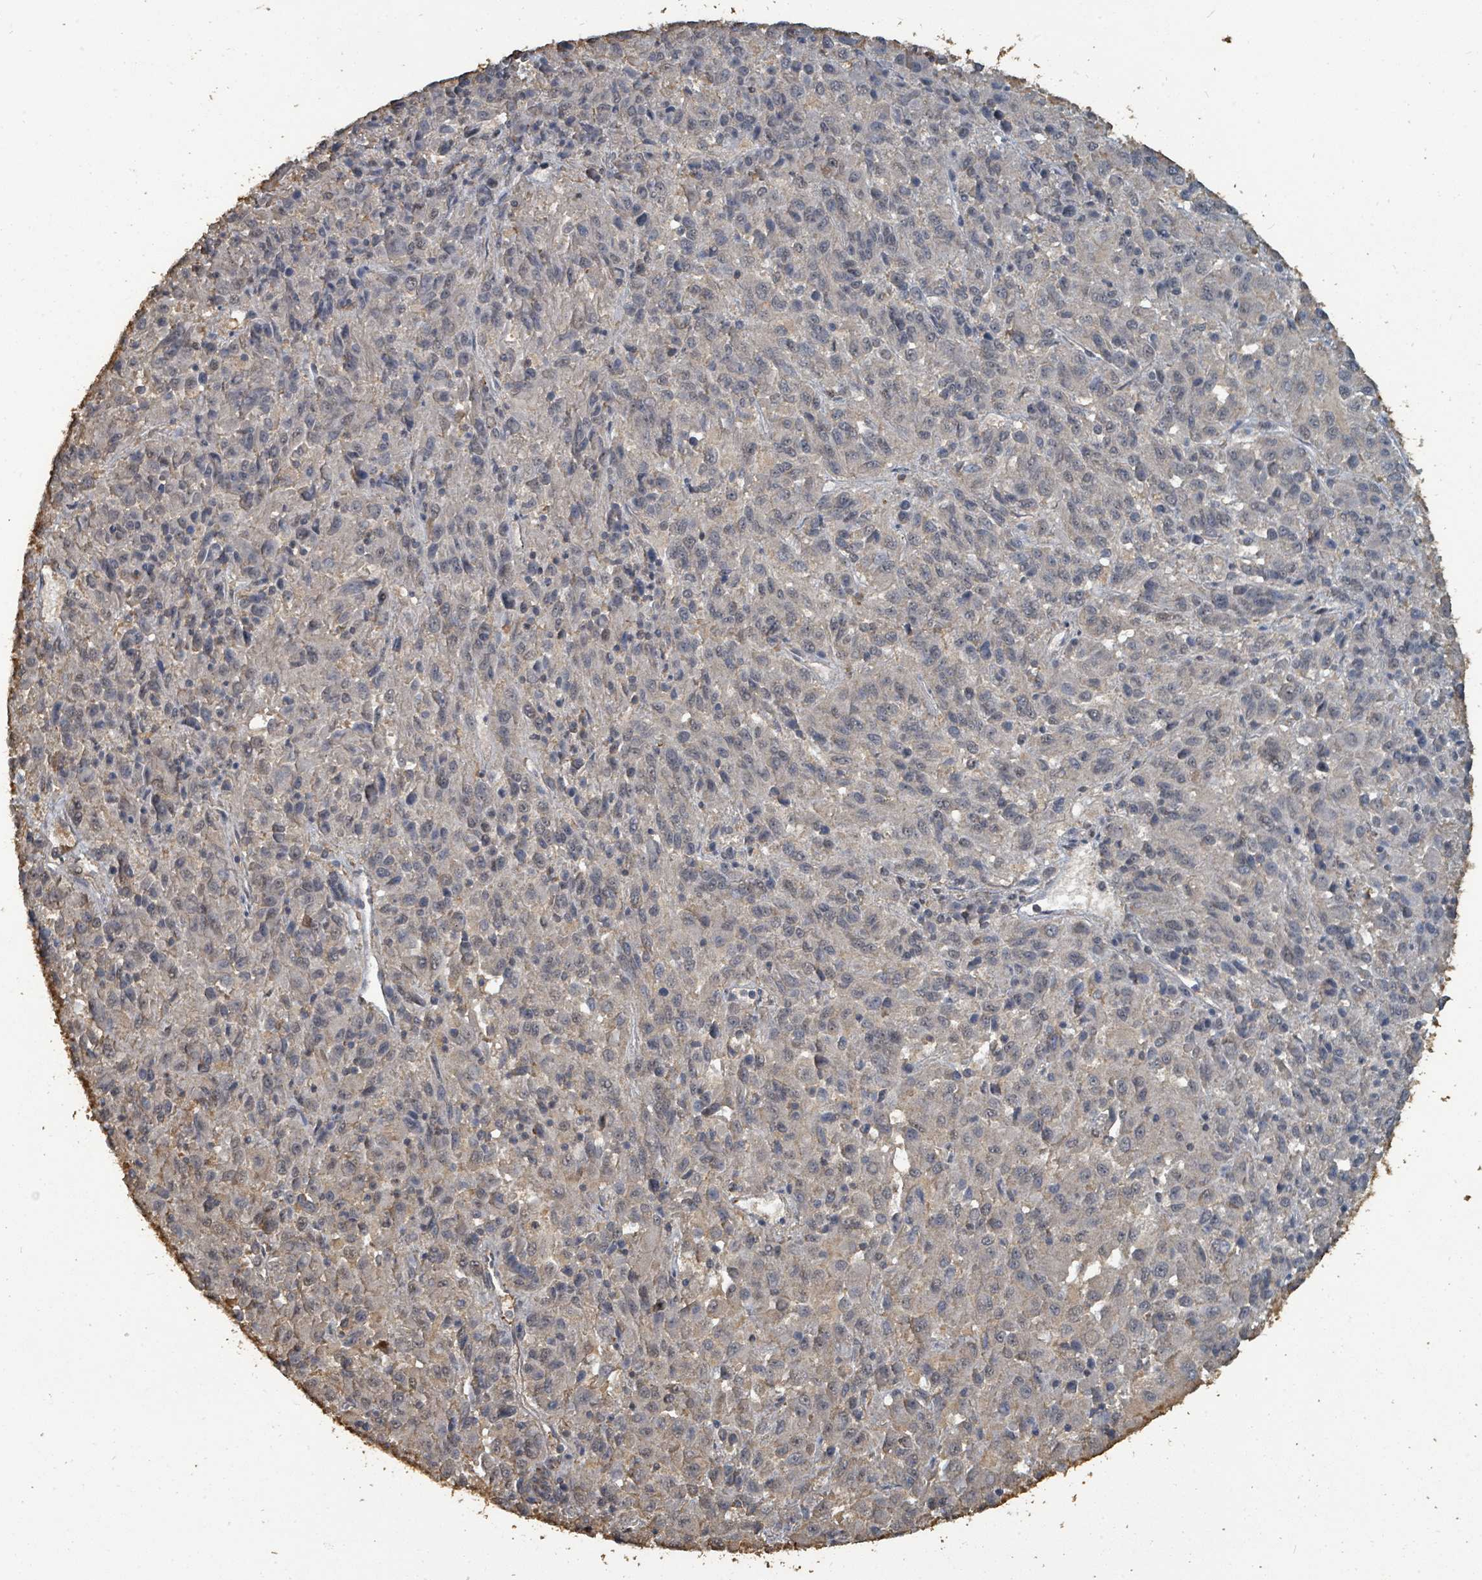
{"staining": {"intensity": "negative", "quantity": "none", "location": "none"}, "tissue": "melanoma", "cell_type": "Tumor cells", "image_type": "cancer", "snomed": [{"axis": "morphology", "description": "Malignant melanoma, Metastatic site"}, {"axis": "topography", "description": "Lung"}], "caption": "Protein analysis of melanoma exhibits no significant positivity in tumor cells.", "gene": "C6orf52", "patient": {"sex": "male", "age": 64}}